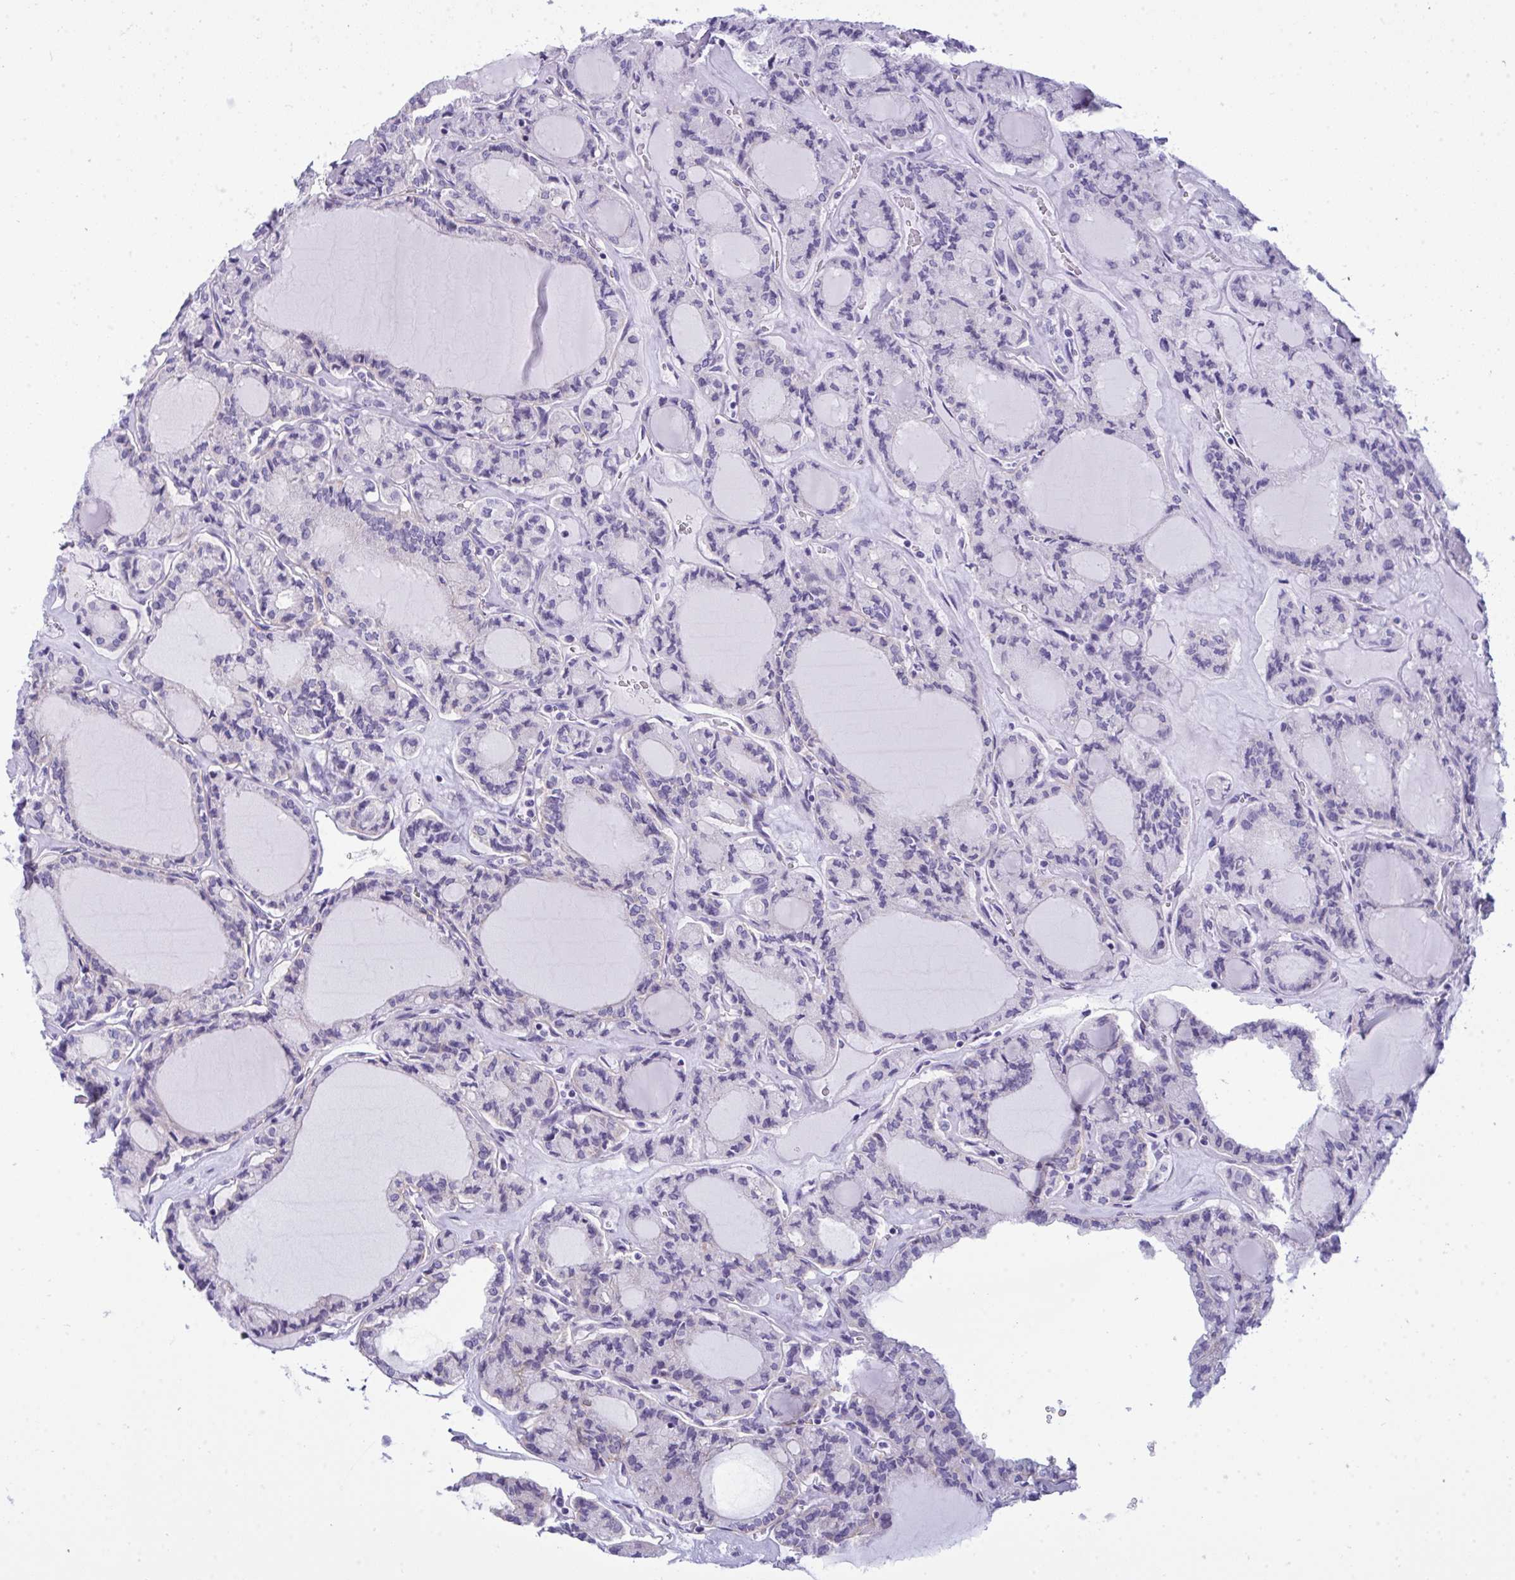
{"staining": {"intensity": "negative", "quantity": "none", "location": "none"}, "tissue": "thyroid cancer", "cell_type": "Tumor cells", "image_type": "cancer", "snomed": [{"axis": "morphology", "description": "Papillary adenocarcinoma, NOS"}, {"axis": "topography", "description": "Thyroid gland"}], "caption": "Human thyroid papillary adenocarcinoma stained for a protein using IHC shows no expression in tumor cells.", "gene": "MYH10", "patient": {"sex": "male", "age": 87}}